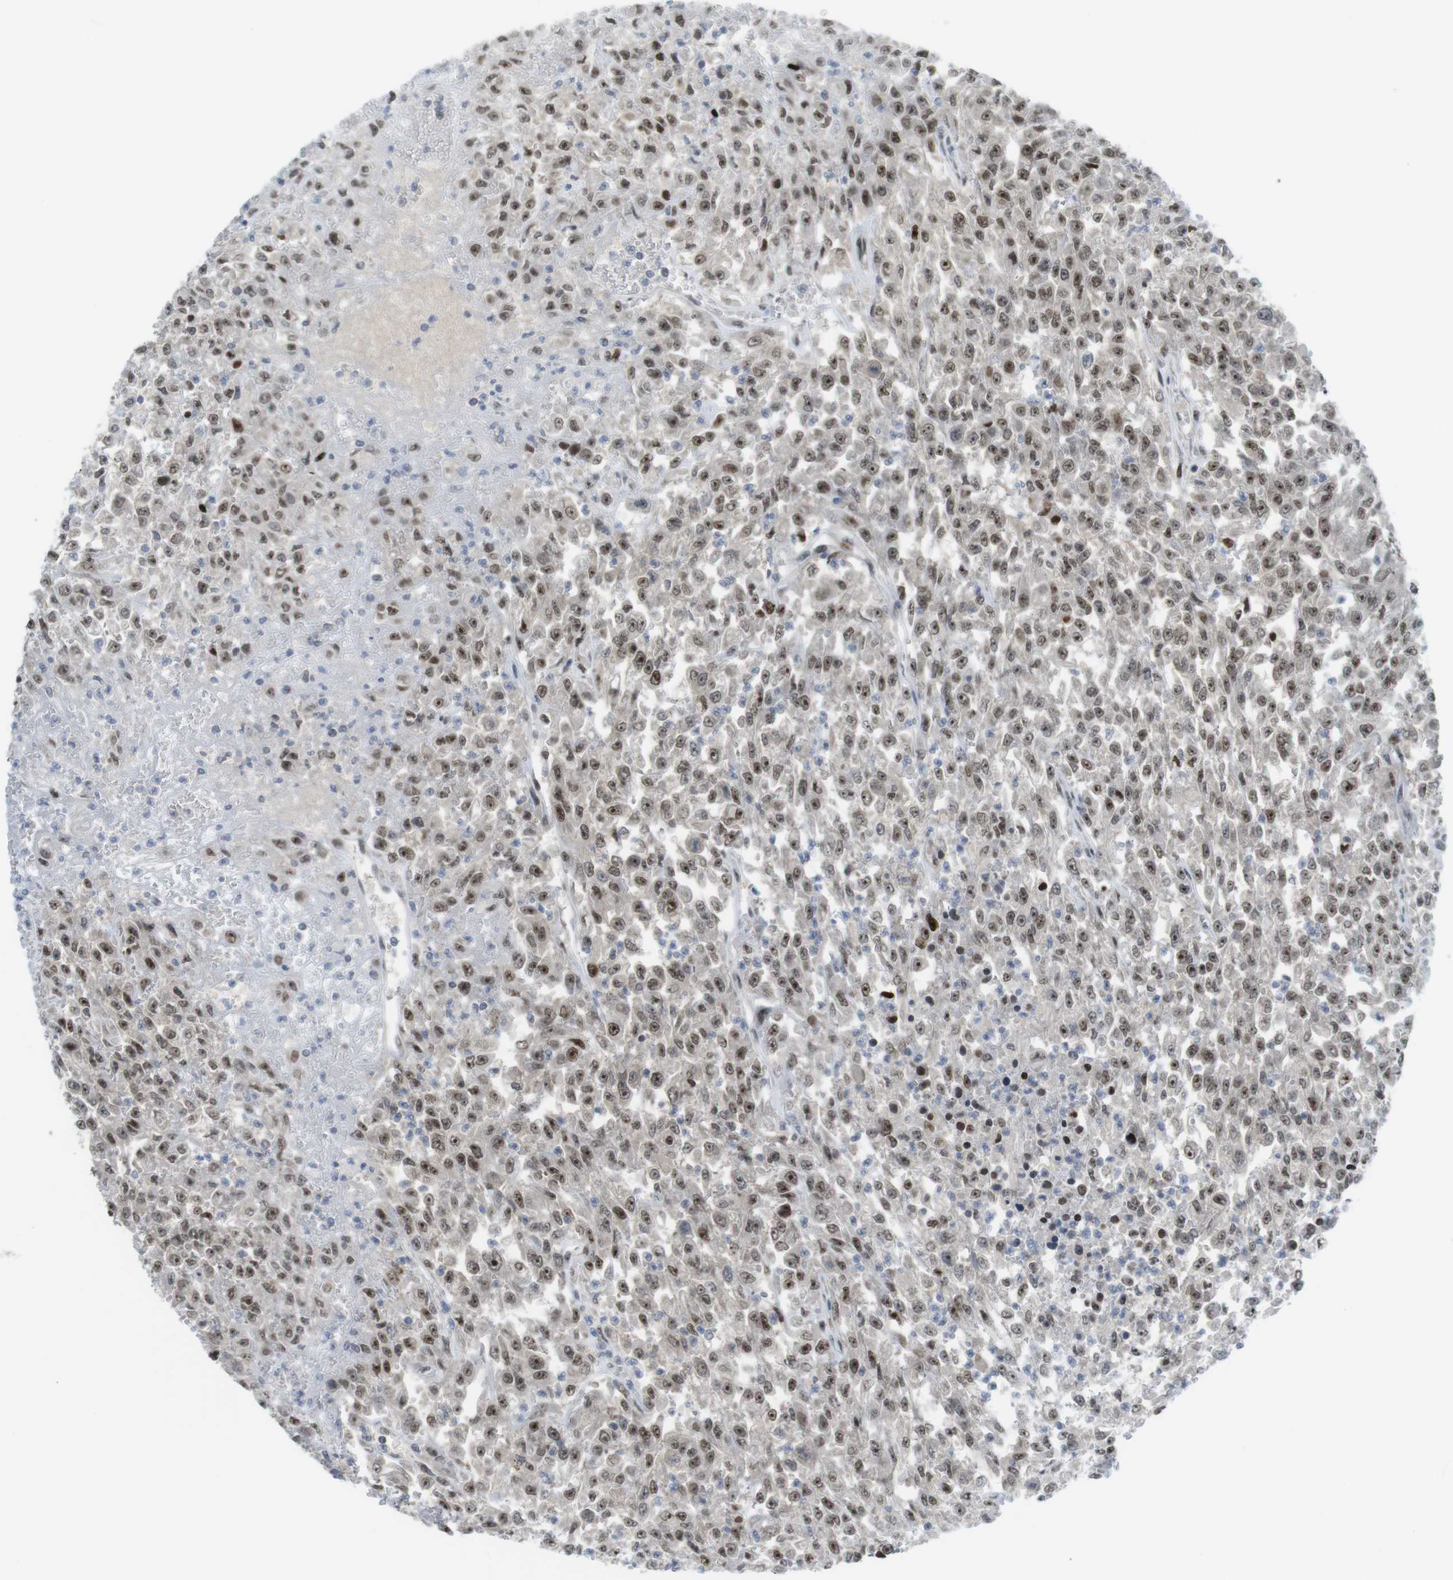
{"staining": {"intensity": "moderate", "quantity": ">75%", "location": "cytoplasmic/membranous,nuclear"}, "tissue": "urothelial cancer", "cell_type": "Tumor cells", "image_type": "cancer", "snomed": [{"axis": "morphology", "description": "Urothelial carcinoma, High grade"}, {"axis": "topography", "description": "Urinary bladder"}], "caption": "High-power microscopy captured an immunohistochemistry (IHC) histopathology image of urothelial carcinoma (high-grade), revealing moderate cytoplasmic/membranous and nuclear expression in about >75% of tumor cells. Nuclei are stained in blue.", "gene": "RCC1", "patient": {"sex": "male", "age": 46}}